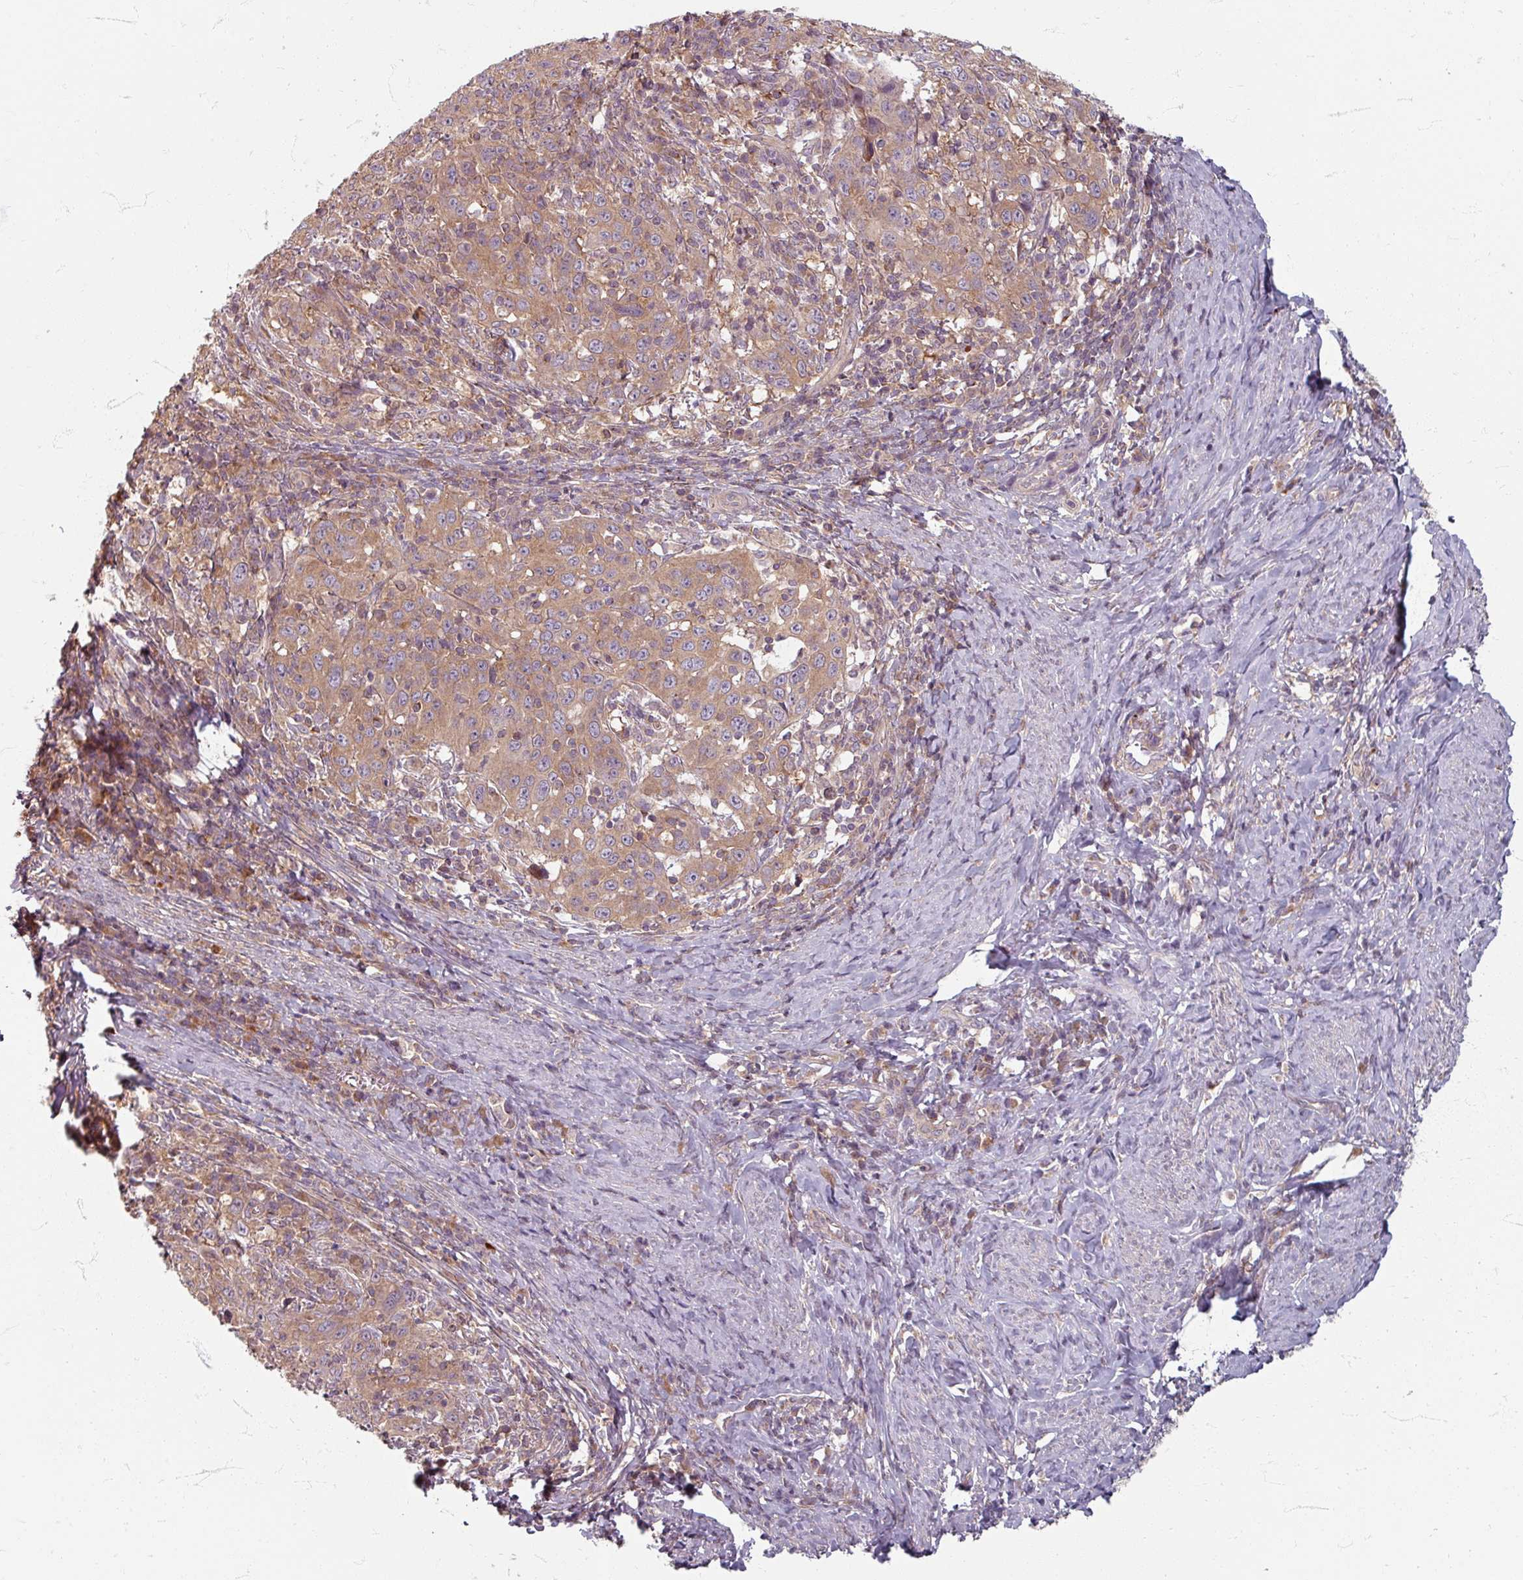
{"staining": {"intensity": "moderate", "quantity": ">75%", "location": "cytoplasmic/membranous"}, "tissue": "cervical cancer", "cell_type": "Tumor cells", "image_type": "cancer", "snomed": [{"axis": "morphology", "description": "Squamous cell carcinoma, NOS"}, {"axis": "topography", "description": "Cervix"}], "caption": "Brown immunohistochemical staining in cervical squamous cell carcinoma shows moderate cytoplasmic/membranous positivity in about >75% of tumor cells.", "gene": "STAM", "patient": {"sex": "female", "age": 46}}